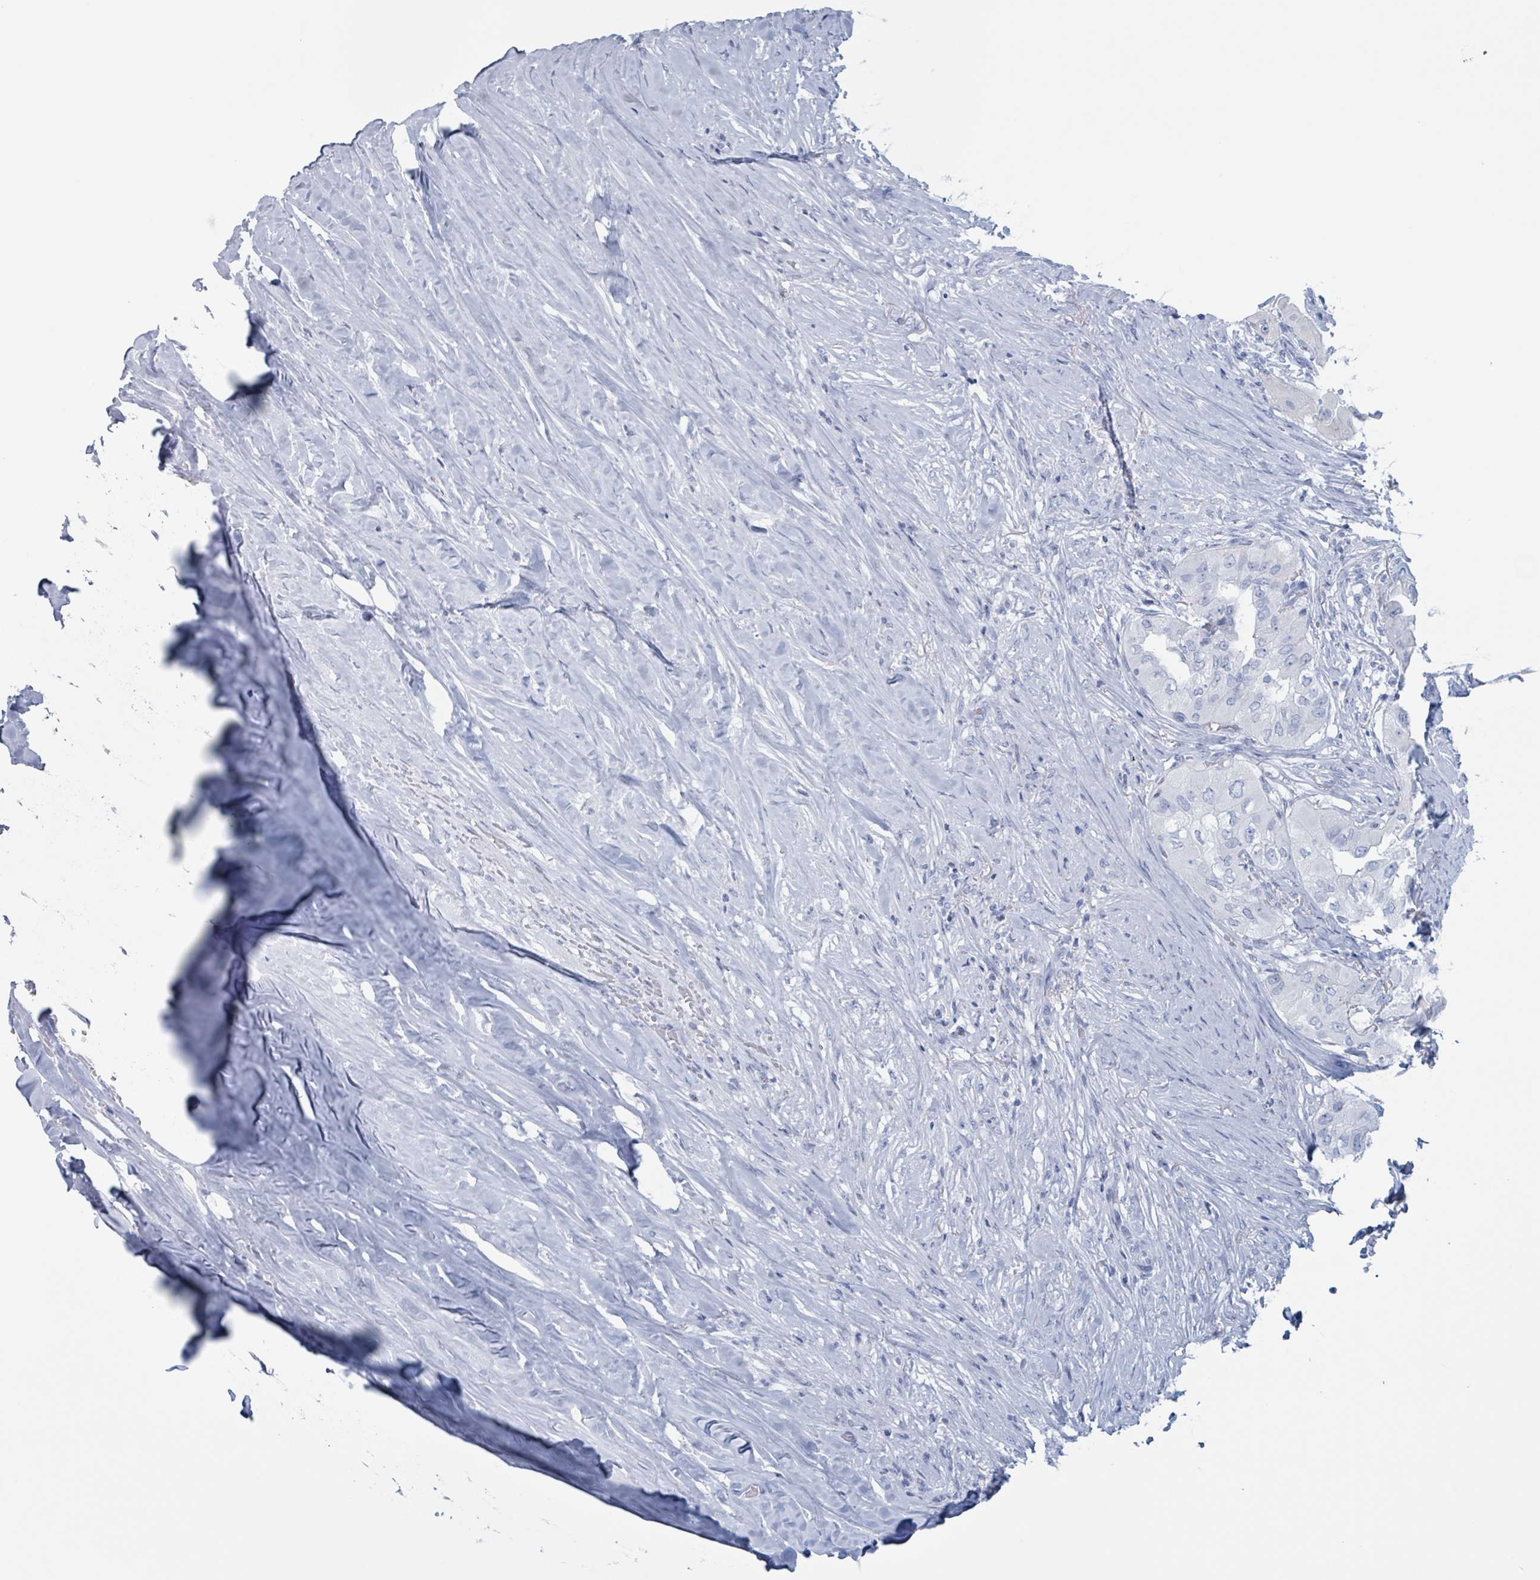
{"staining": {"intensity": "negative", "quantity": "none", "location": "none"}, "tissue": "thyroid cancer", "cell_type": "Tumor cells", "image_type": "cancer", "snomed": [{"axis": "morphology", "description": "Papillary adenocarcinoma, NOS"}, {"axis": "topography", "description": "Thyroid gland"}], "caption": "Immunohistochemical staining of papillary adenocarcinoma (thyroid) exhibits no significant positivity in tumor cells.", "gene": "KLK4", "patient": {"sex": "female", "age": 59}}